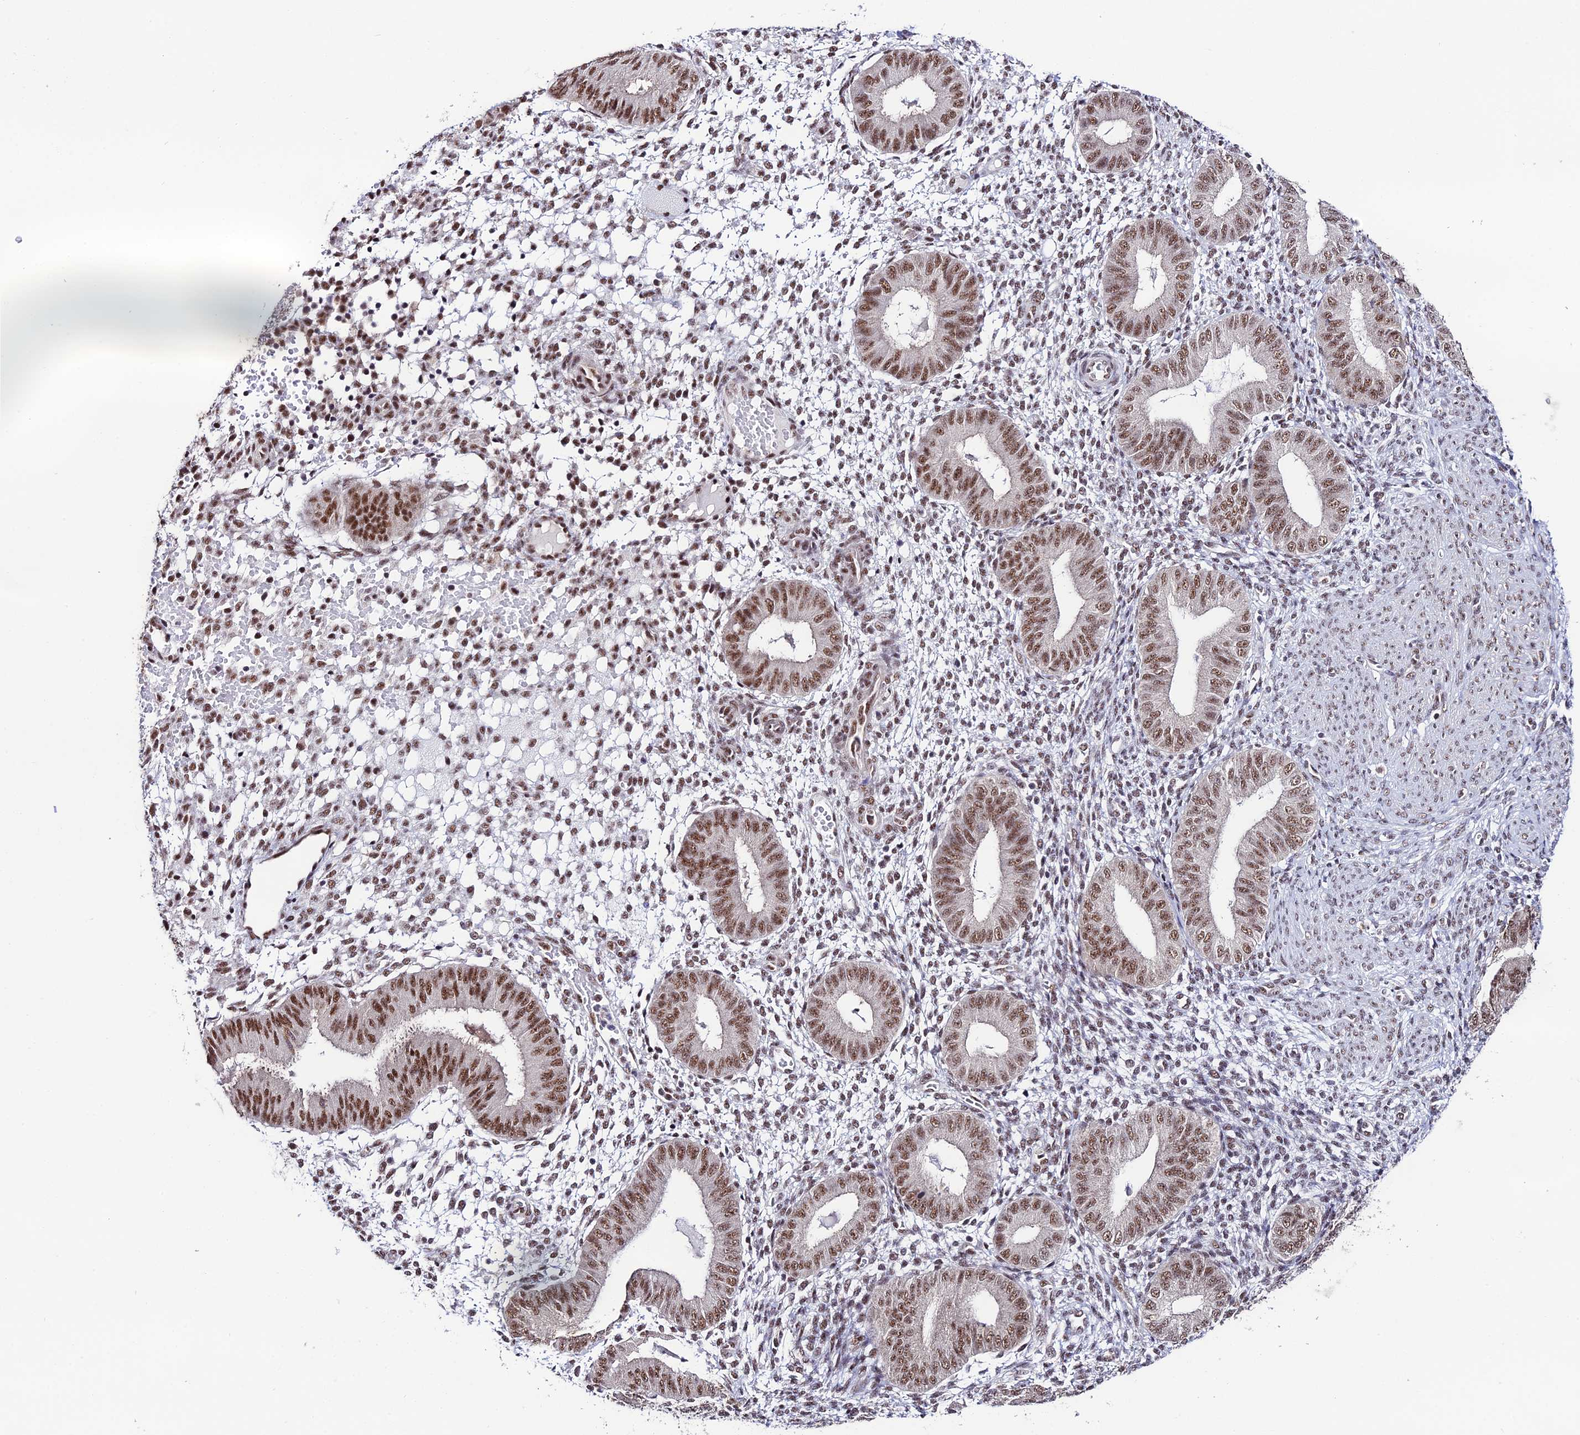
{"staining": {"intensity": "moderate", "quantity": "<25%", "location": "nuclear"}, "tissue": "endometrium", "cell_type": "Cells in endometrial stroma", "image_type": "normal", "snomed": [{"axis": "morphology", "description": "Normal tissue, NOS"}, {"axis": "topography", "description": "Endometrium"}], "caption": "The image demonstrates immunohistochemical staining of benign endometrium. There is moderate nuclear positivity is appreciated in approximately <25% of cells in endometrial stroma.", "gene": "THOC7", "patient": {"sex": "female", "age": 49}}